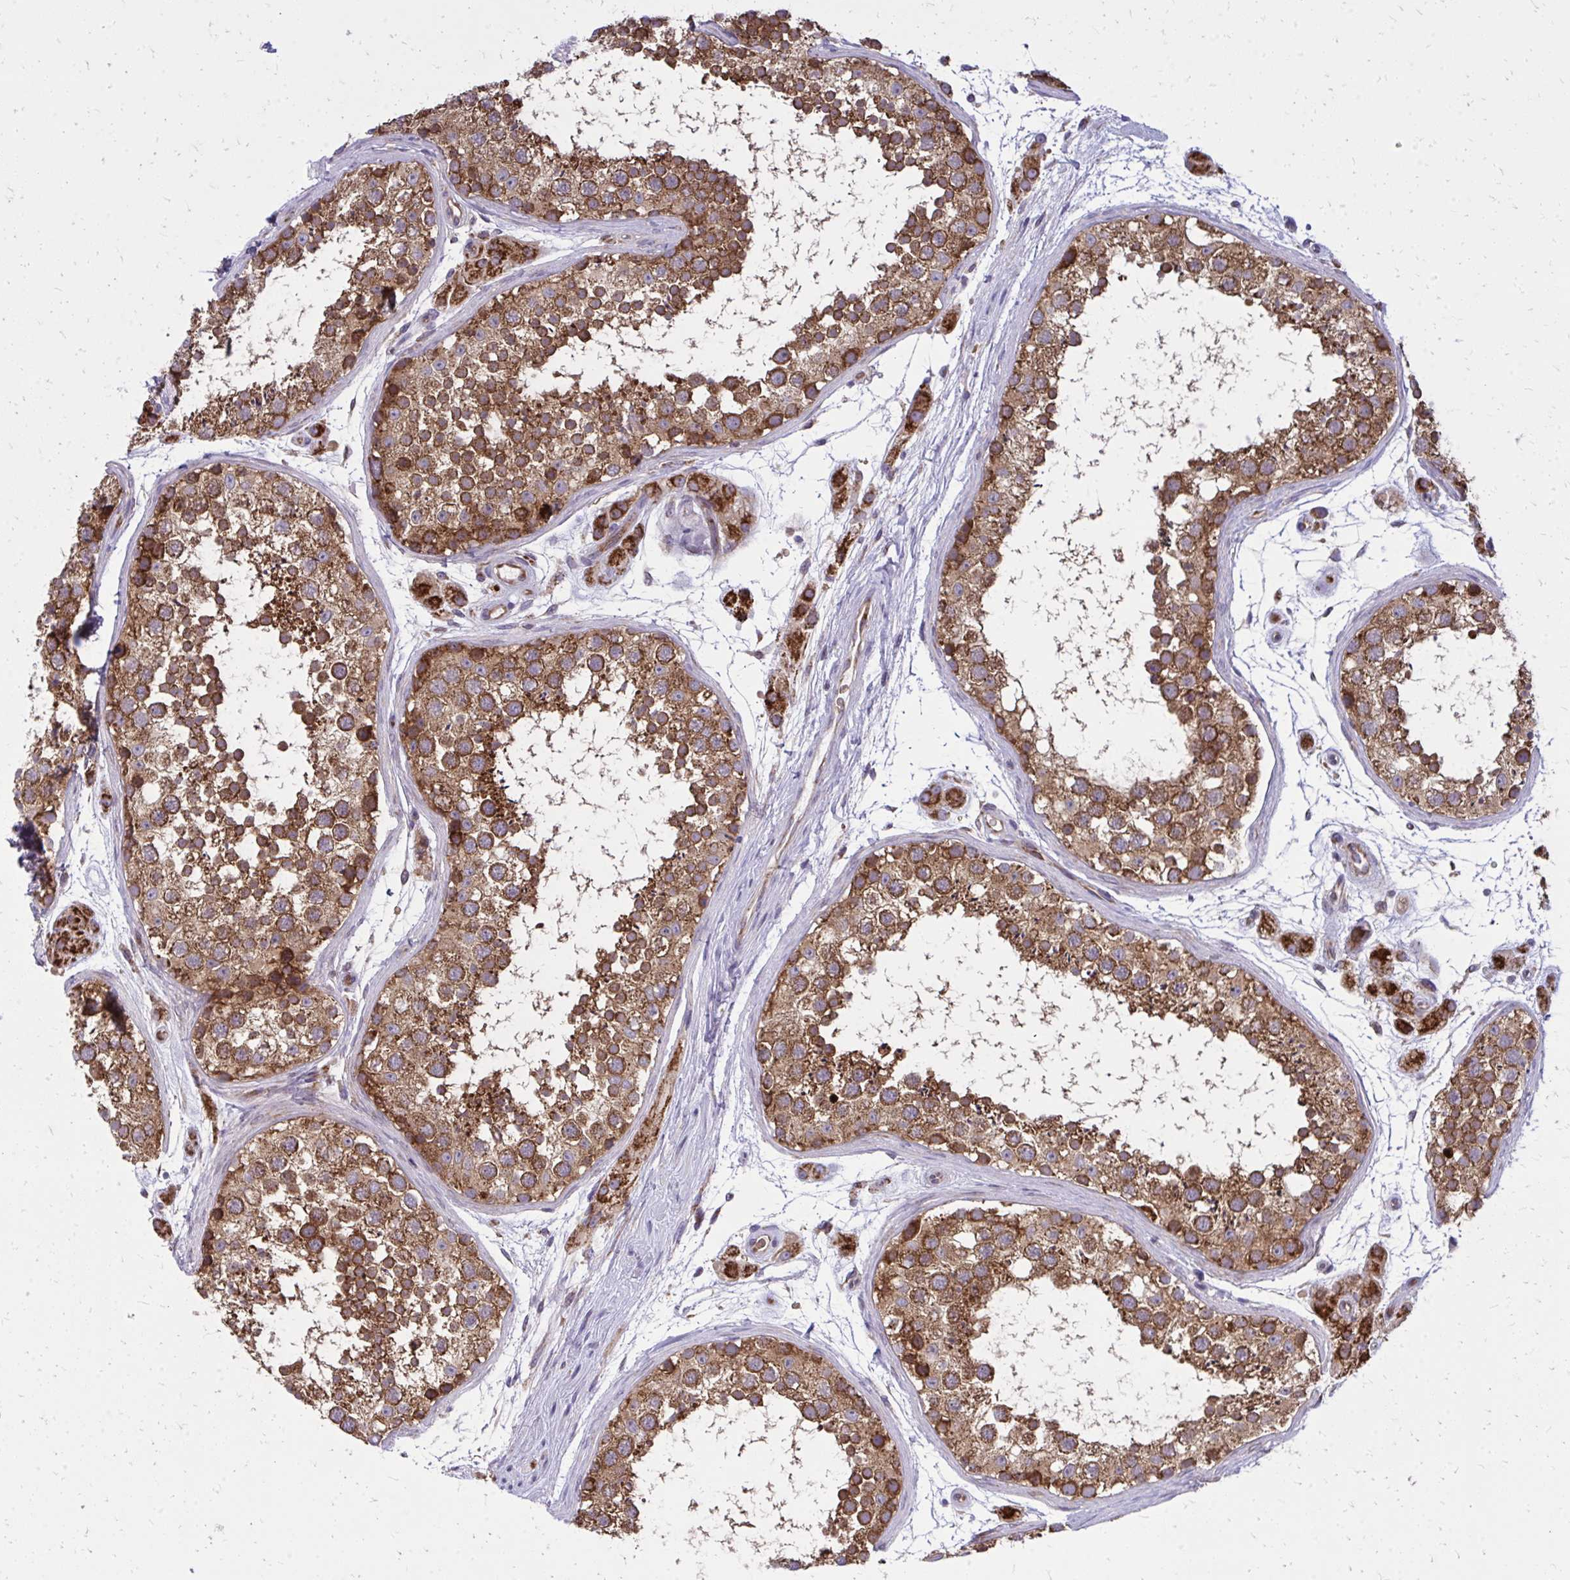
{"staining": {"intensity": "strong", "quantity": ">75%", "location": "cytoplasmic/membranous"}, "tissue": "testis", "cell_type": "Cells in seminiferous ducts", "image_type": "normal", "snomed": [{"axis": "morphology", "description": "Normal tissue, NOS"}, {"axis": "topography", "description": "Testis"}], "caption": "Immunohistochemistry (IHC) image of normal testis: human testis stained using immunohistochemistry (IHC) exhibits high levels of strong protein expression localized specifically in the cytoplasmic/membranous of cells in seminiferous ducts, appearing as a cytoplasmic/membranous brown color.", "gene": "PDK4", "patient": {"sex": "male", "age": 41}}